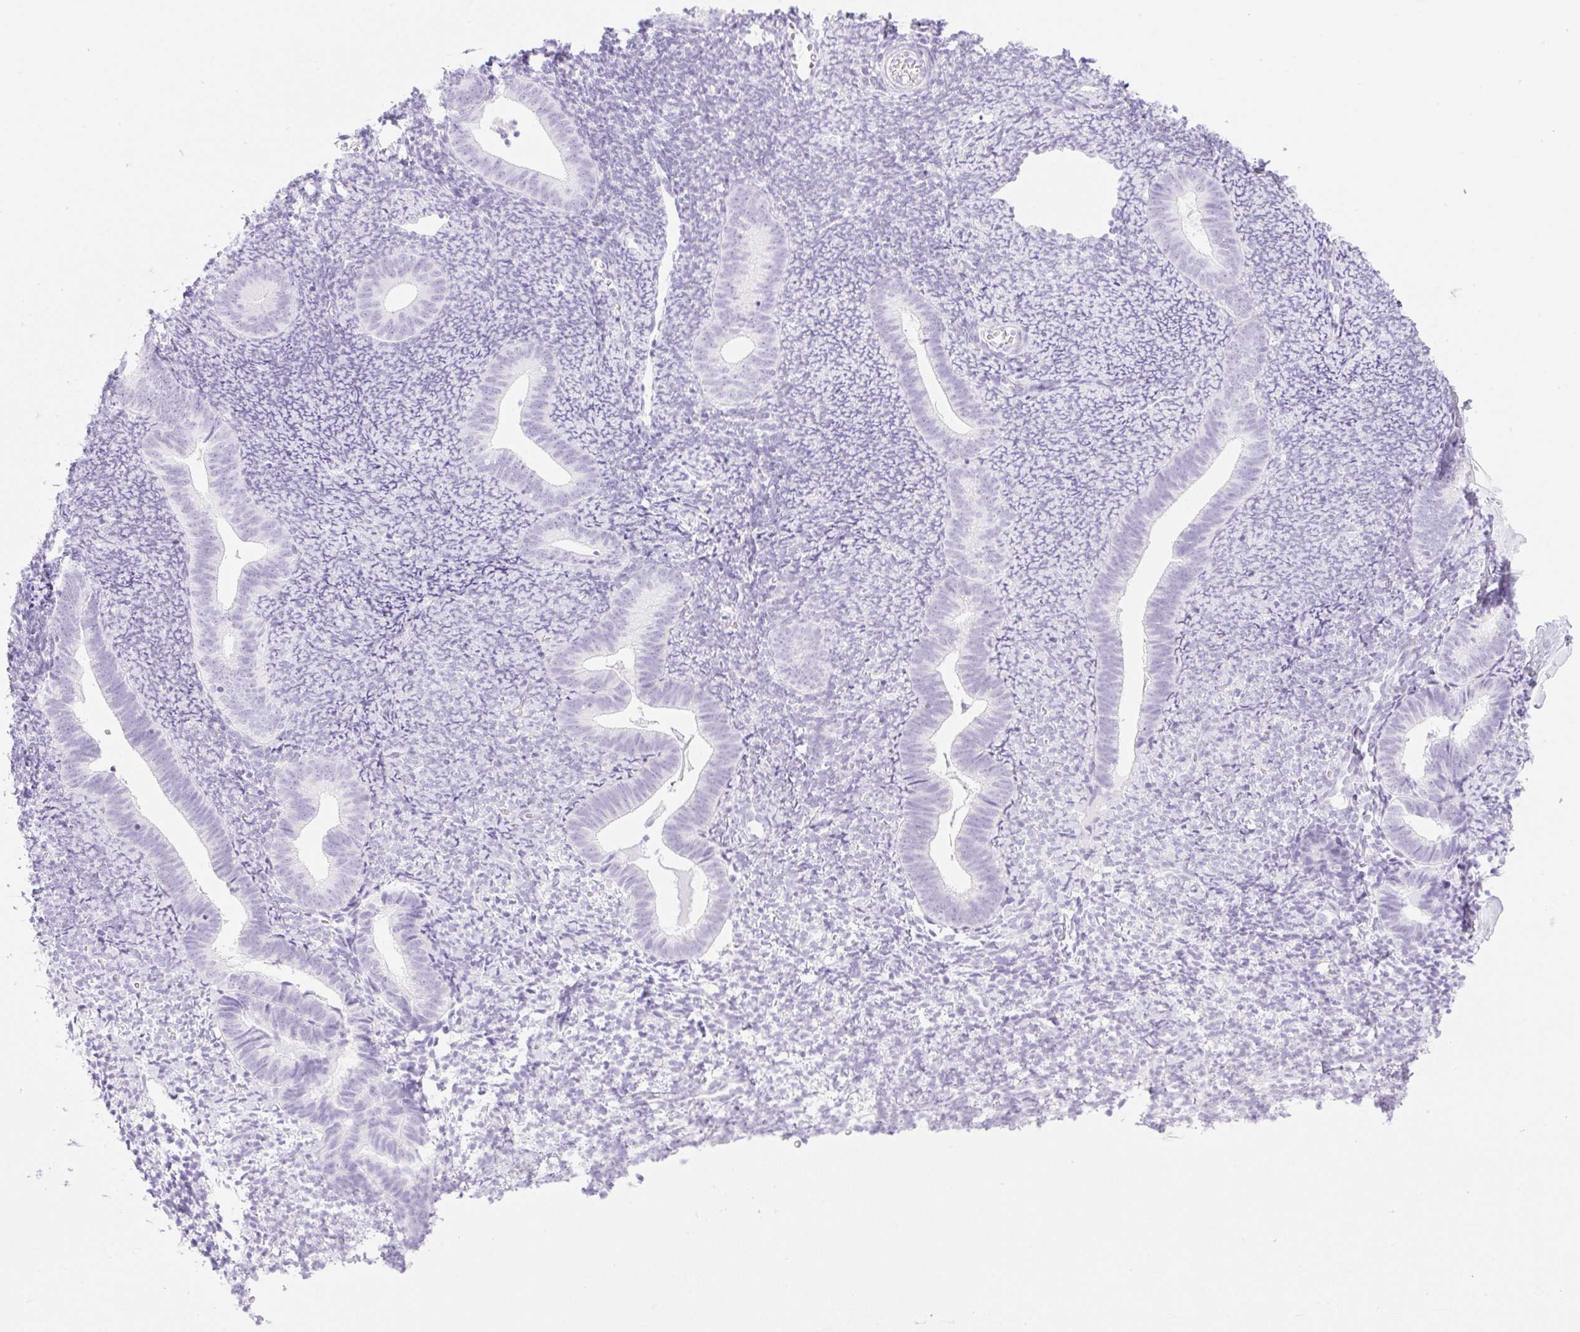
{"staining": {"intensity": "negative", "quantity": "none", "location": "none"}, "tissue": "endometrium", "cell_type": "Cells in endometrial stroma", "image_type": "normal", "snomed": [{"axis": "morphology", "description": "Normal tissue, NOS"}, {"axis": "topography", "description": "Endometrium"}], "caption": "DAB immunohistochemical staining of unremarkable human endometrium reveals no significant expression in cells in endometrial stroma.", "gene": "SPRR4", "patient": {"sex": "female", "age": 39}}